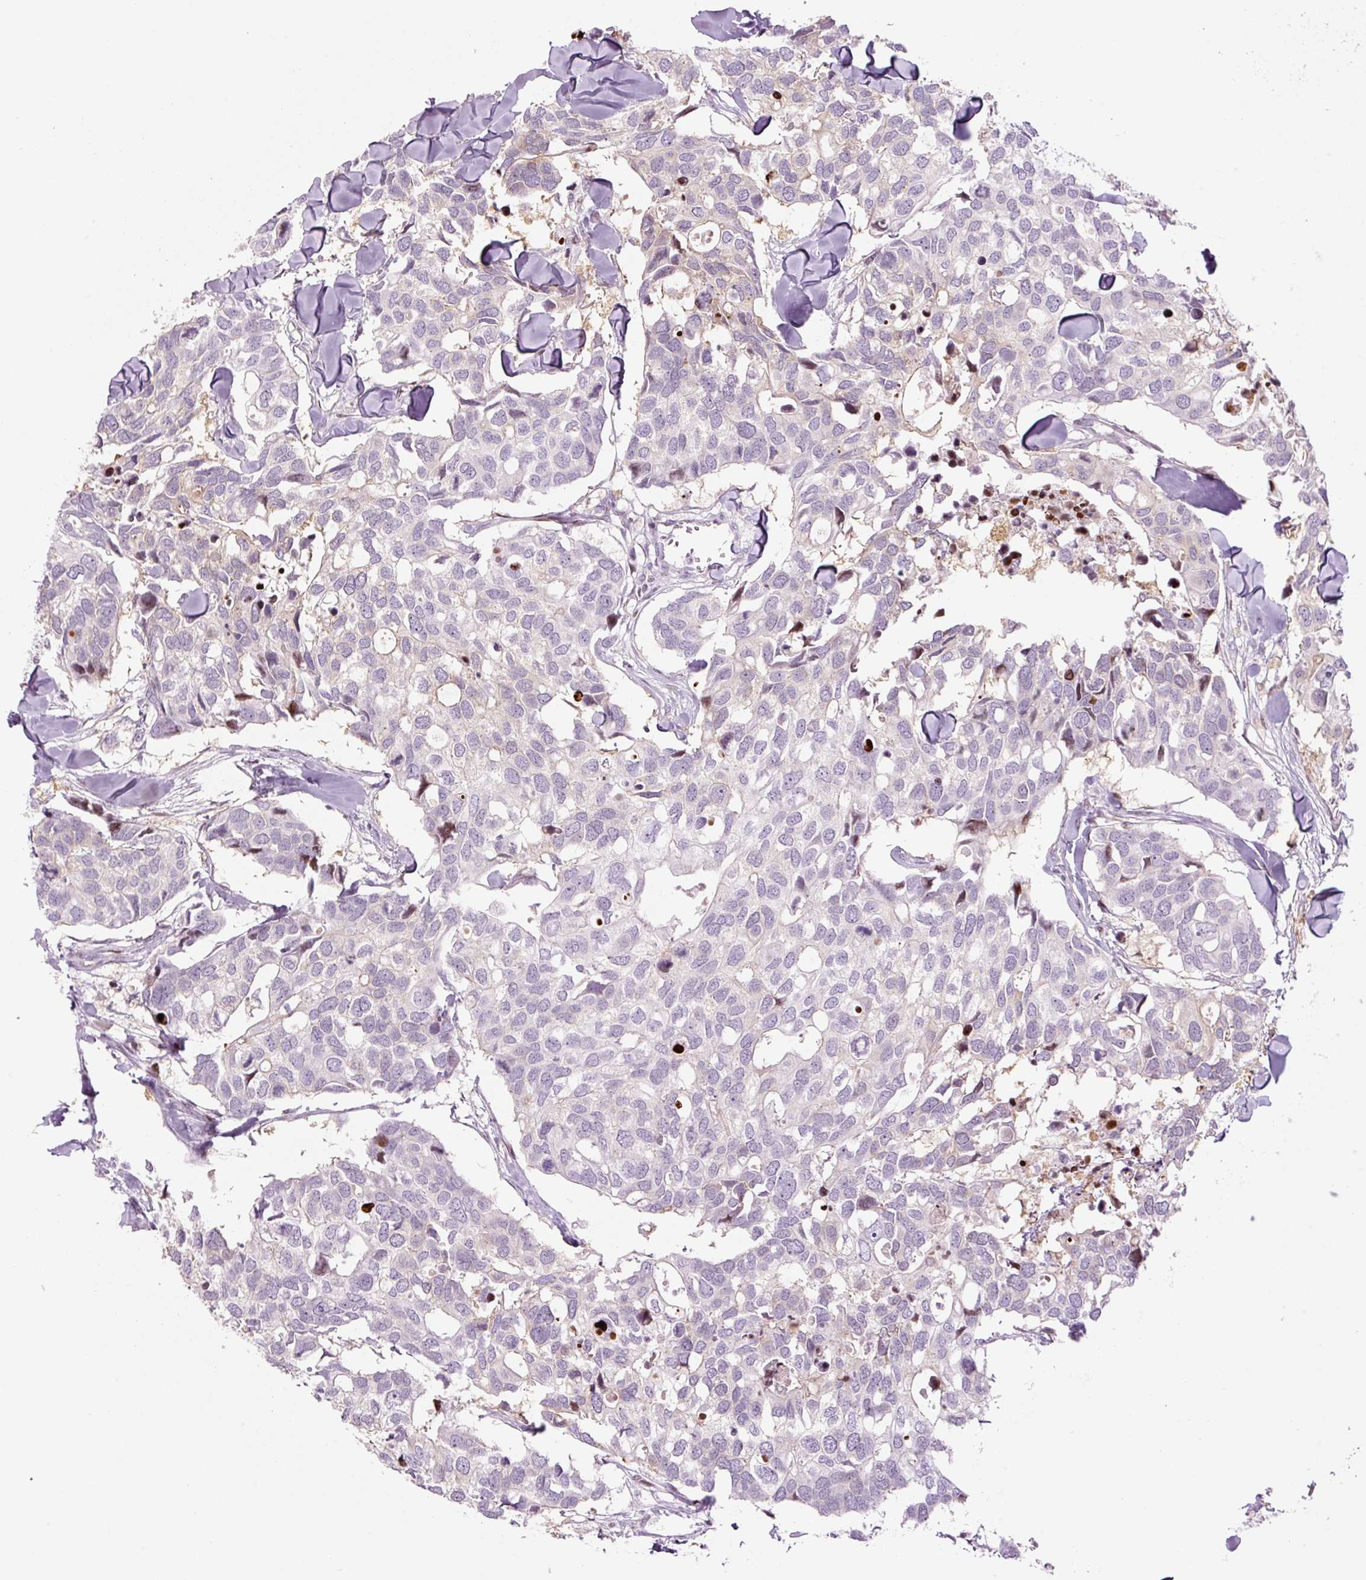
{"staining": {"intensity": "moderate", "quantity": "<25%", "location": "nuclear"}, "tissue": "breast cancer", "cell_type": "Tumor cells", "image_type": "cancer", "snomed": [{"axis": "morphology", "description": "Duct carcinoma"}, {"axis": "topography", "description": "Breast"}], "caption": "Immunohistochemistry image of neoplastic tissue: human breast cancer stained using immunohistochemistry (IHC) displays low levels of moderate protein expression localized specifically in the nuclear of tumor cells, appearing as a nuclear brown color.", "gene": "TMEM177", "patient": {"sex": "female", "age": 83}}